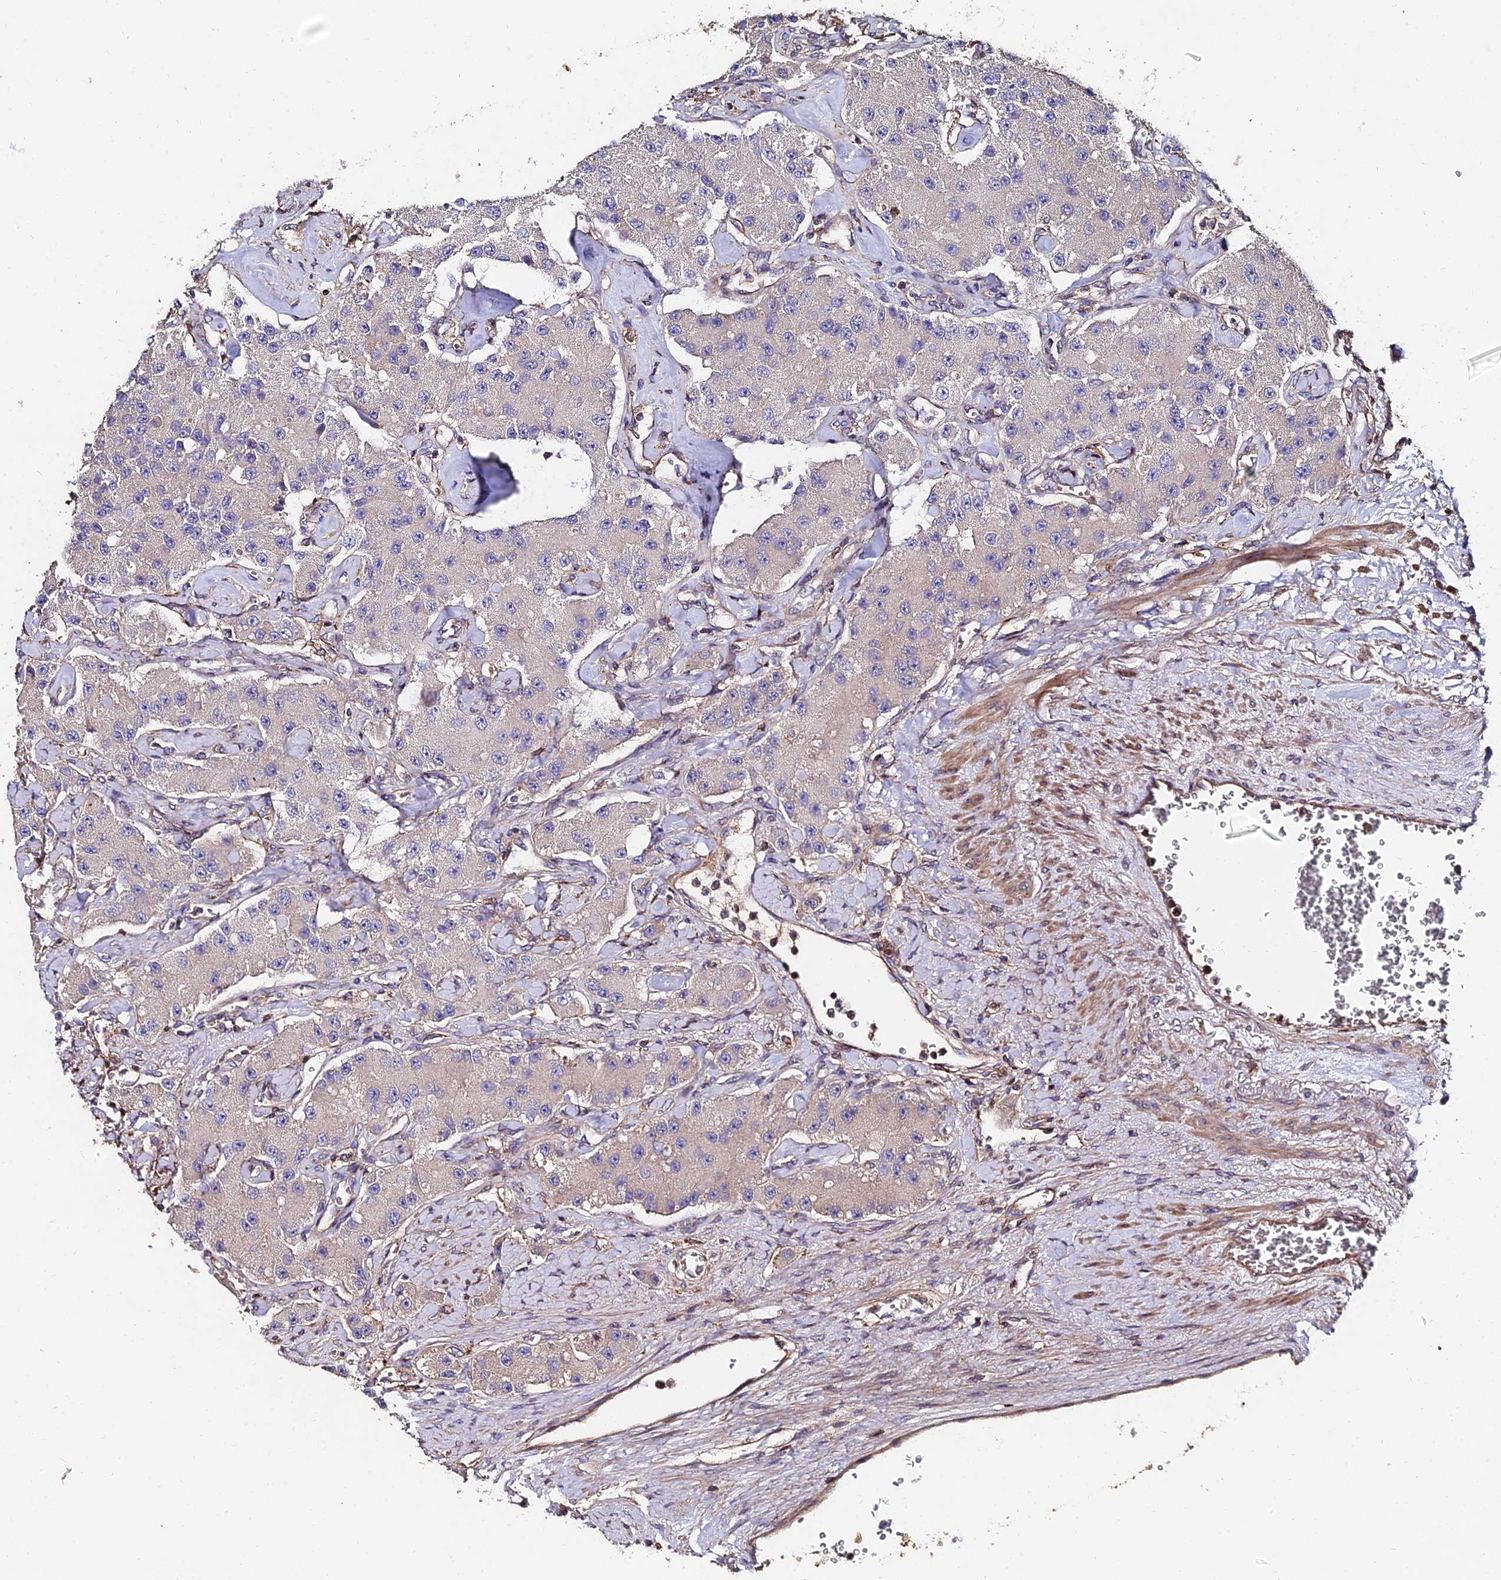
{"staining": {"intensity": "negative", "quantity": "none", "location": "none"}, "tissue": "carcinoid", "cell_type": "Tumor cells", "image_type": "cancer", "snomed": [{"axis": "morphology", "description": "Carcinoid, malignant, NOS"}, {"axis": "topography", "description": "Pancreas"}], "caption": "Histopathology image shows no protein expression in tumor cells of carcinoid tissue.", "gene": "EXT1", "patient": {"sex": "male", "age": 41}}